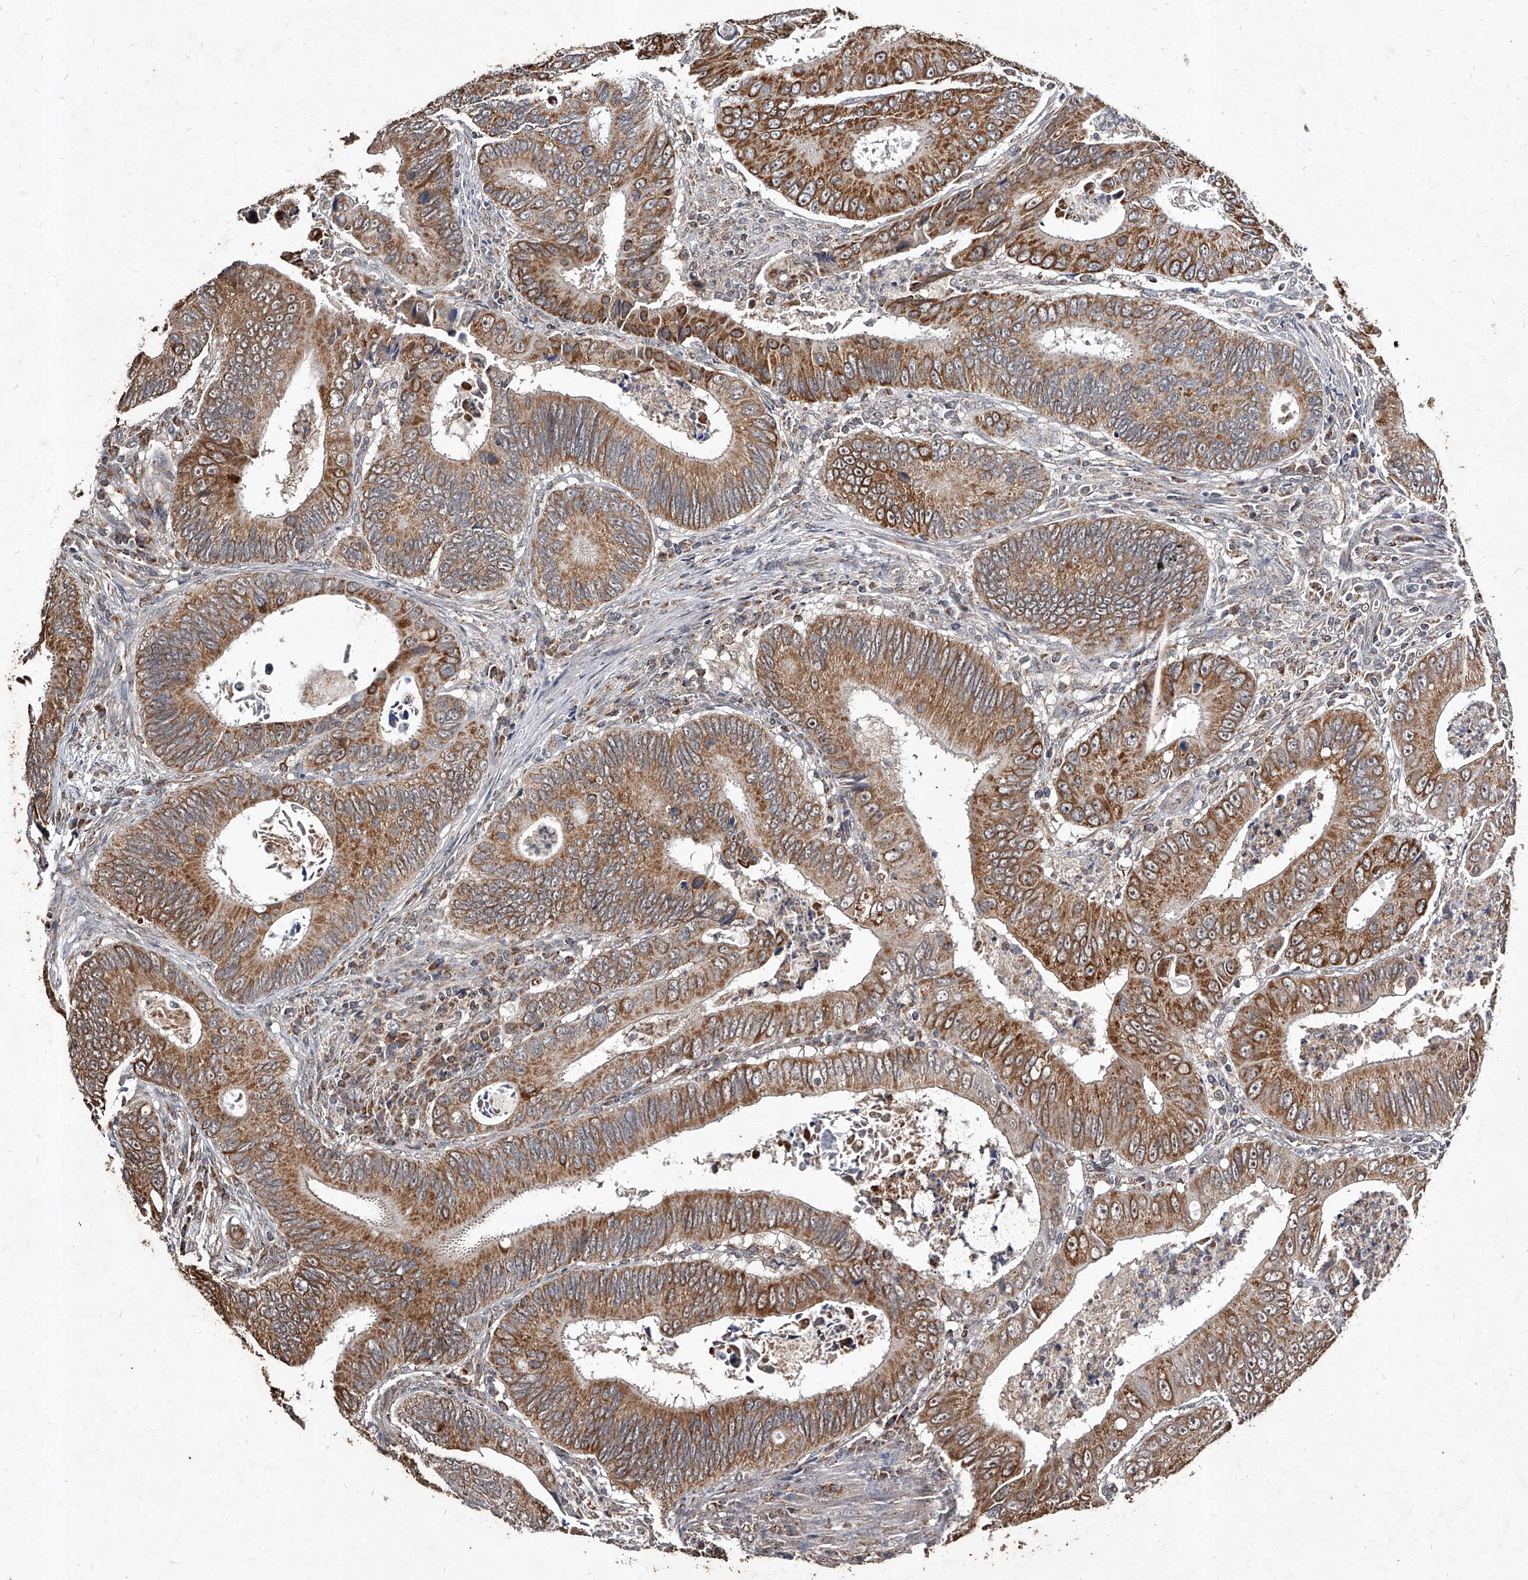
{"staining": {"intensity": "moderate", "quantity": ">75%", "location": "cytoplasmic/membranous"}, "tissue": "colorectal cancer", "cell_type": "Tumor cells", "image_type": "cancer", "snomed": [{"axis": "morphology", "description": "Inflammation, NOS"}, {"axis": "morphology", "description": "Adenocarcinoma, NOS"}, {"axis": "topography", "description": "Colon"}], "caption": "Tumor cells demonstrate medium levels of moderate cytoplasmic/membranous staining in approximately >75% of cells in colorectal cancer (adenocarcinoma).", "gene": "GPR183", "patient": {"sex": "male", "age": 72}}